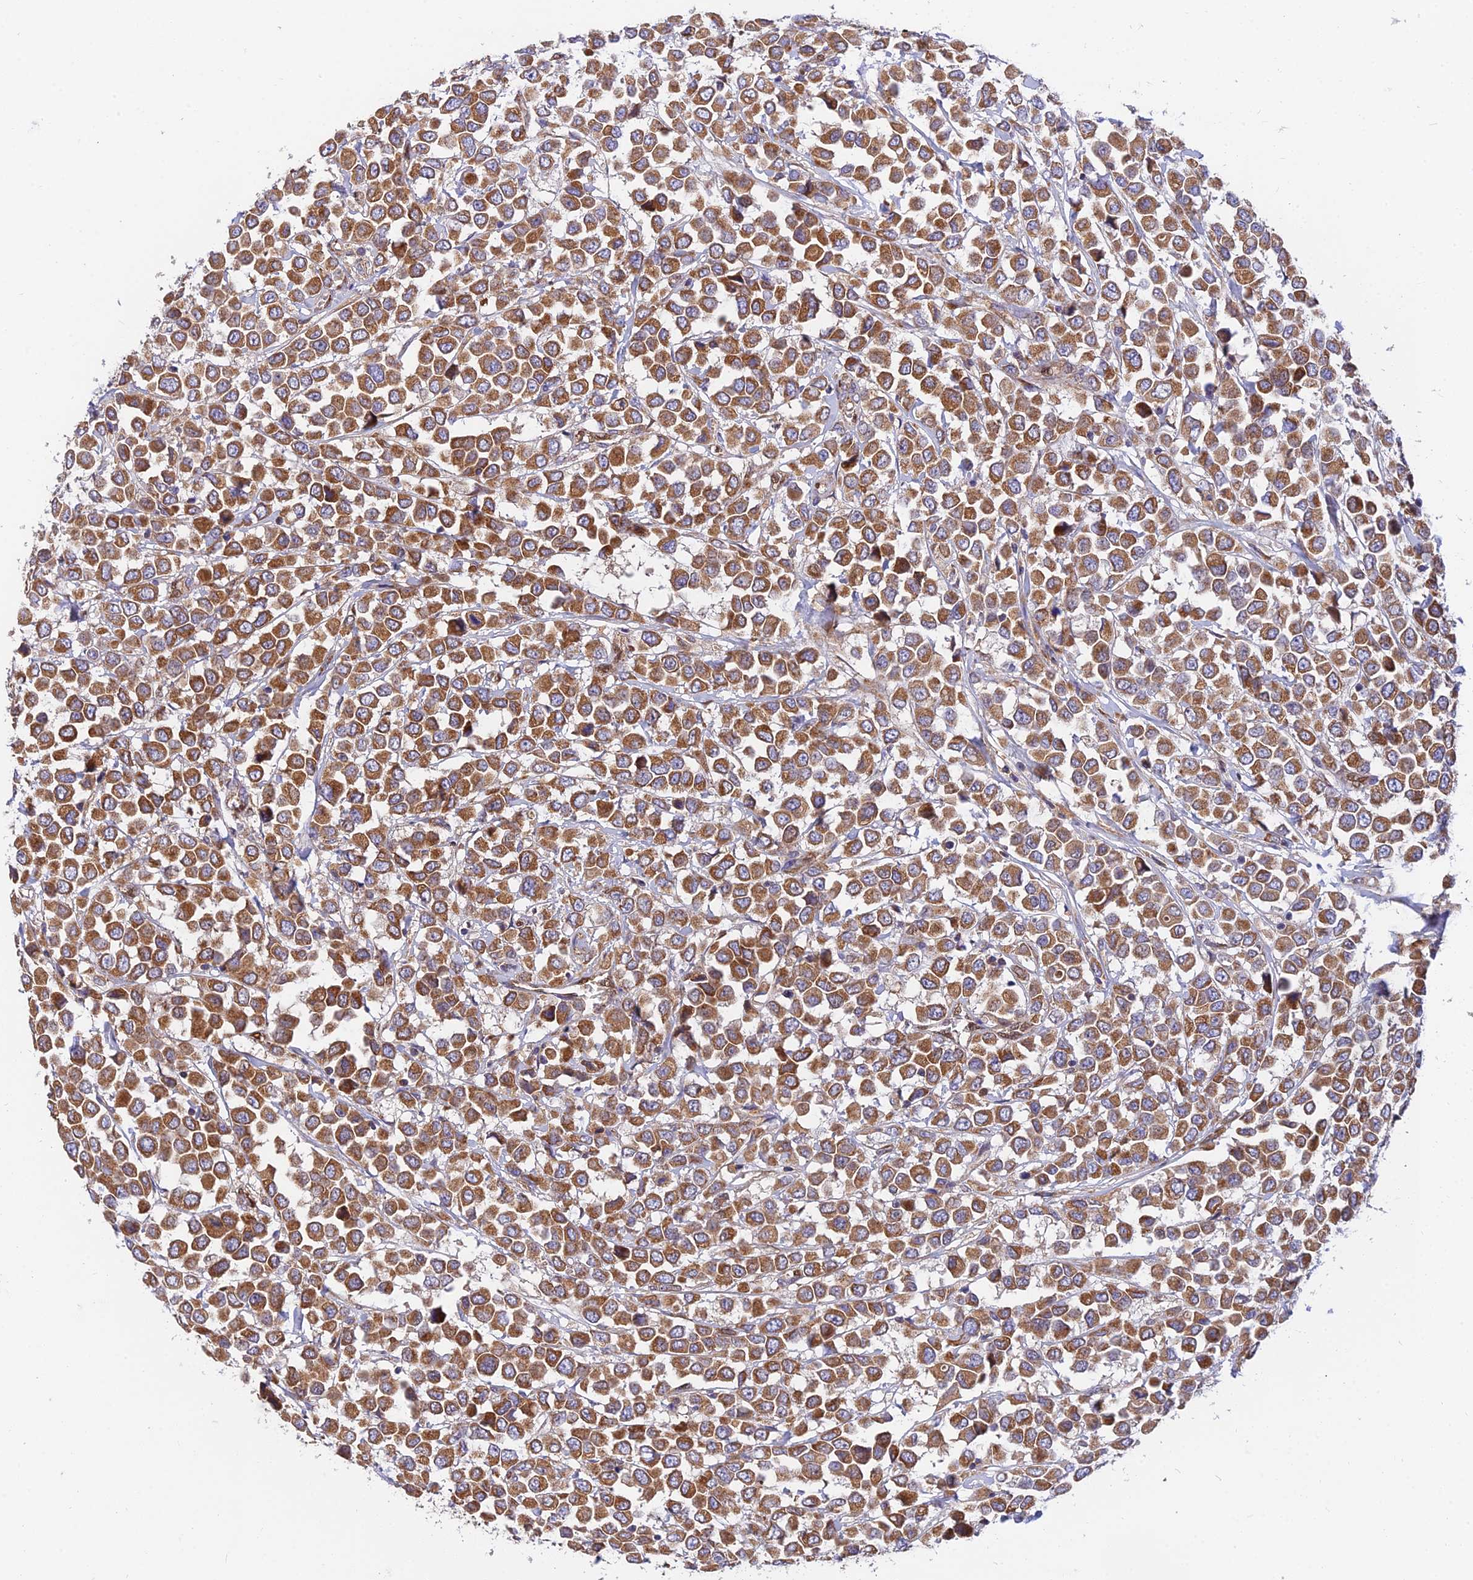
{"staining": {"intensity": "moderate", "quantity": ">75%", "location": "cytoplasmic/membranous"}, "tissue": "breast cancer", "cell_type": "Tumor cells", "image_type": "cancer", "snomed": [{"axis": "morphology", "description": "Duct carcinoma"}, {"axis": "topography", "description": "Breast"}], "caption": "Protein analysis of breast cancer tissue reveals moderate cytoplasmic/membranous positivity in about >75% of tumor cells.", "gene": "PODNL1", "patient": {"sex": "female", "age": 61}}